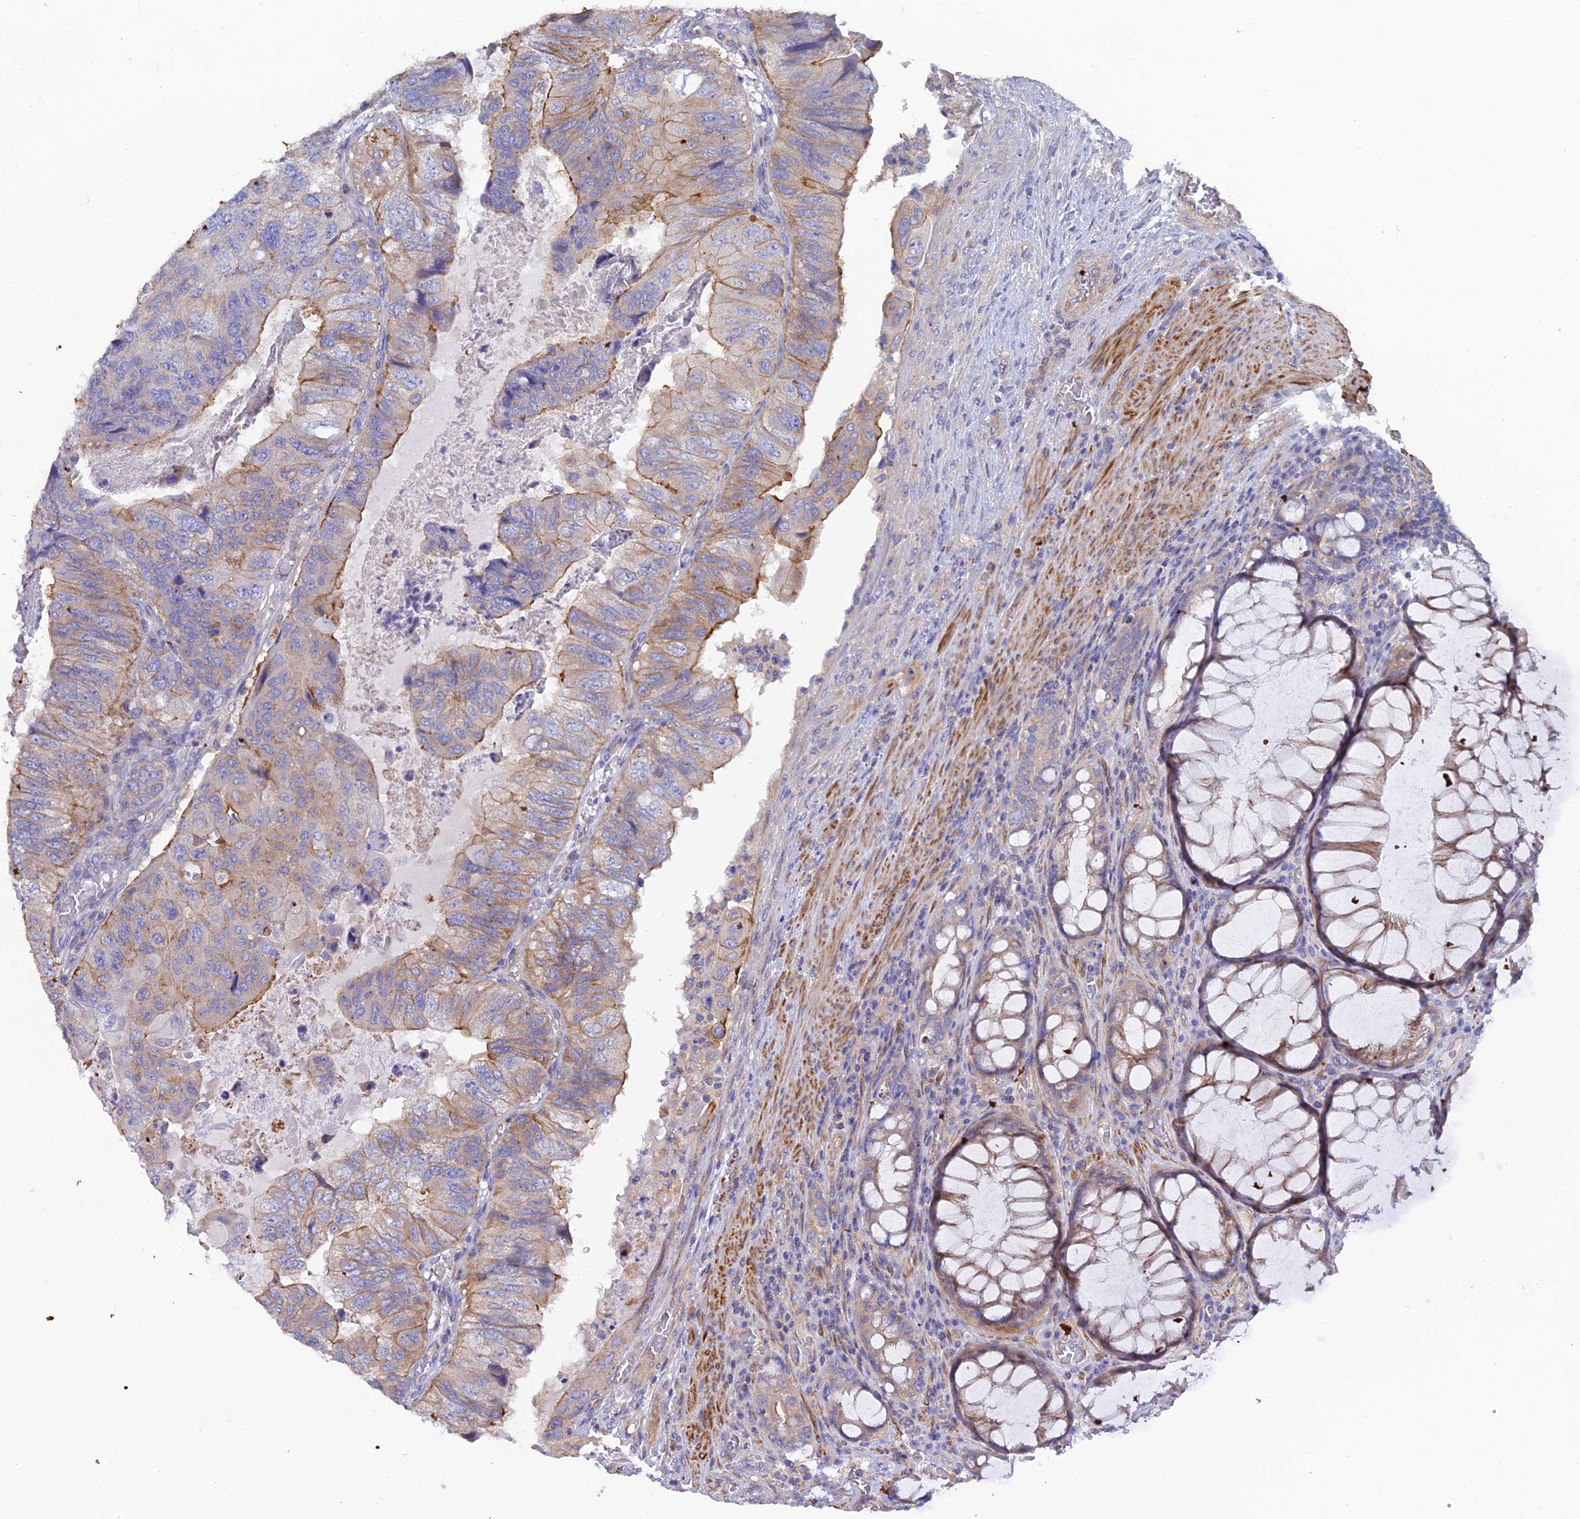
{"staining": {"intensity": "moderate", "quantity": "<25%", "location": "cytoplasmic/membranous"}, "tissue": "colorectal cancer", "cell_type": "Tumor cells", "image_type": "cancer", "snomed": [{"axis": "morphology", "description": "Adenocarcinoma, NOS"}, {"axis": "topography", "description": "Rectum"}], "caption": "About <25% of tumor cells in human adenocarcinoma (colorectal) show moderate cytoplasmic/membranous protein expression as visualized by brown immunohistochemical staining.", "gene": "FZR1", "patient": {"sex": "male", "age": 63}}